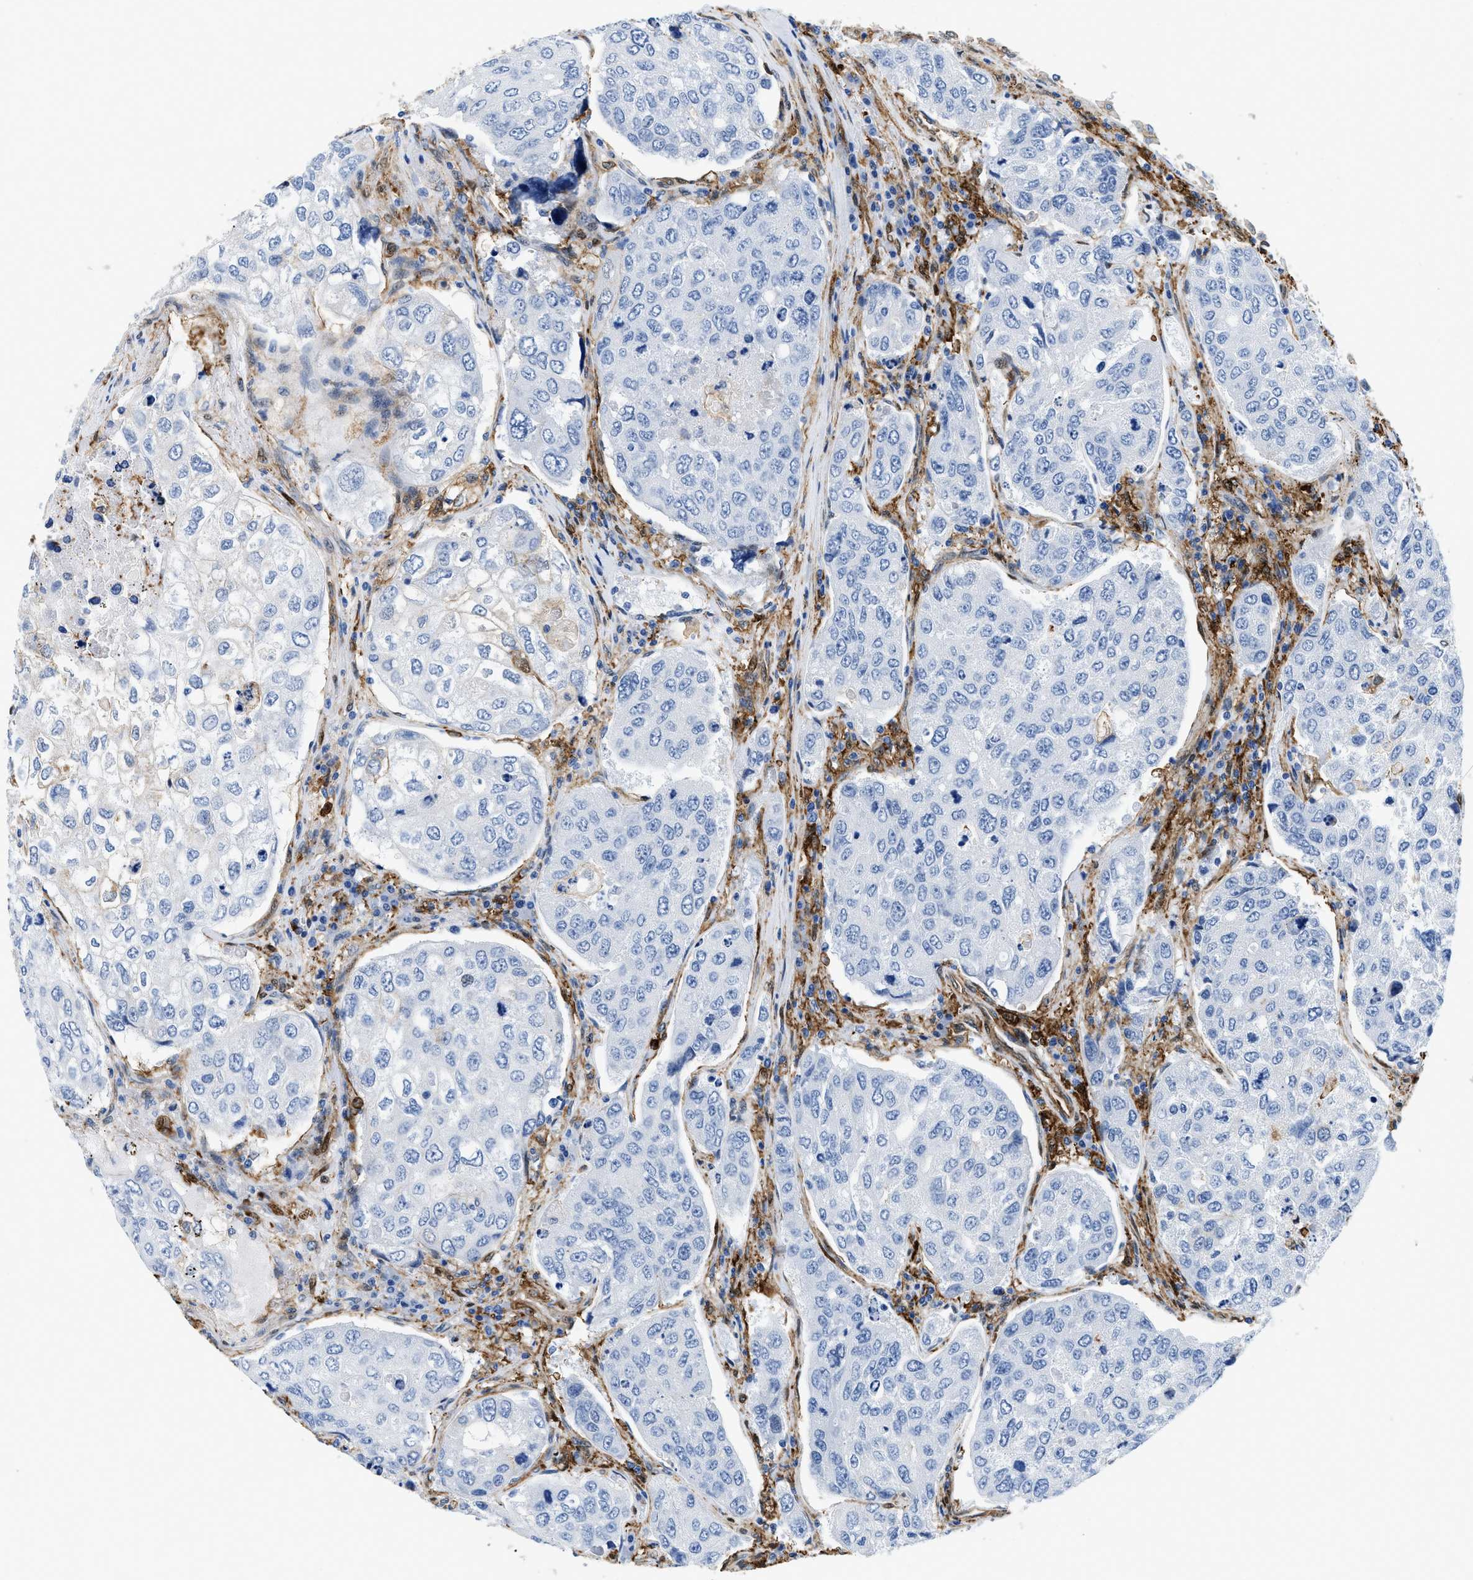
{"staining": {"intensity": "negative", "quantity": "none", "location": "none"}, "tissue": "urothelial cancer", "cell_type": "Tumor cells", "image_type": "cancer", "snomed": [{"axis": "morphology", "description": "Urothelial carcinoma, High grade"}, {"axis": "topography", "description": "Lymph node"}, {"axis": "topography", "description": "Urinary bladder"}], "caption": "A micrograph of human high-grade urothelial carcinoma is negative for staining in tumor cells.", "gene": "GSN", "patient": {"sex": "male", "age": 51}}